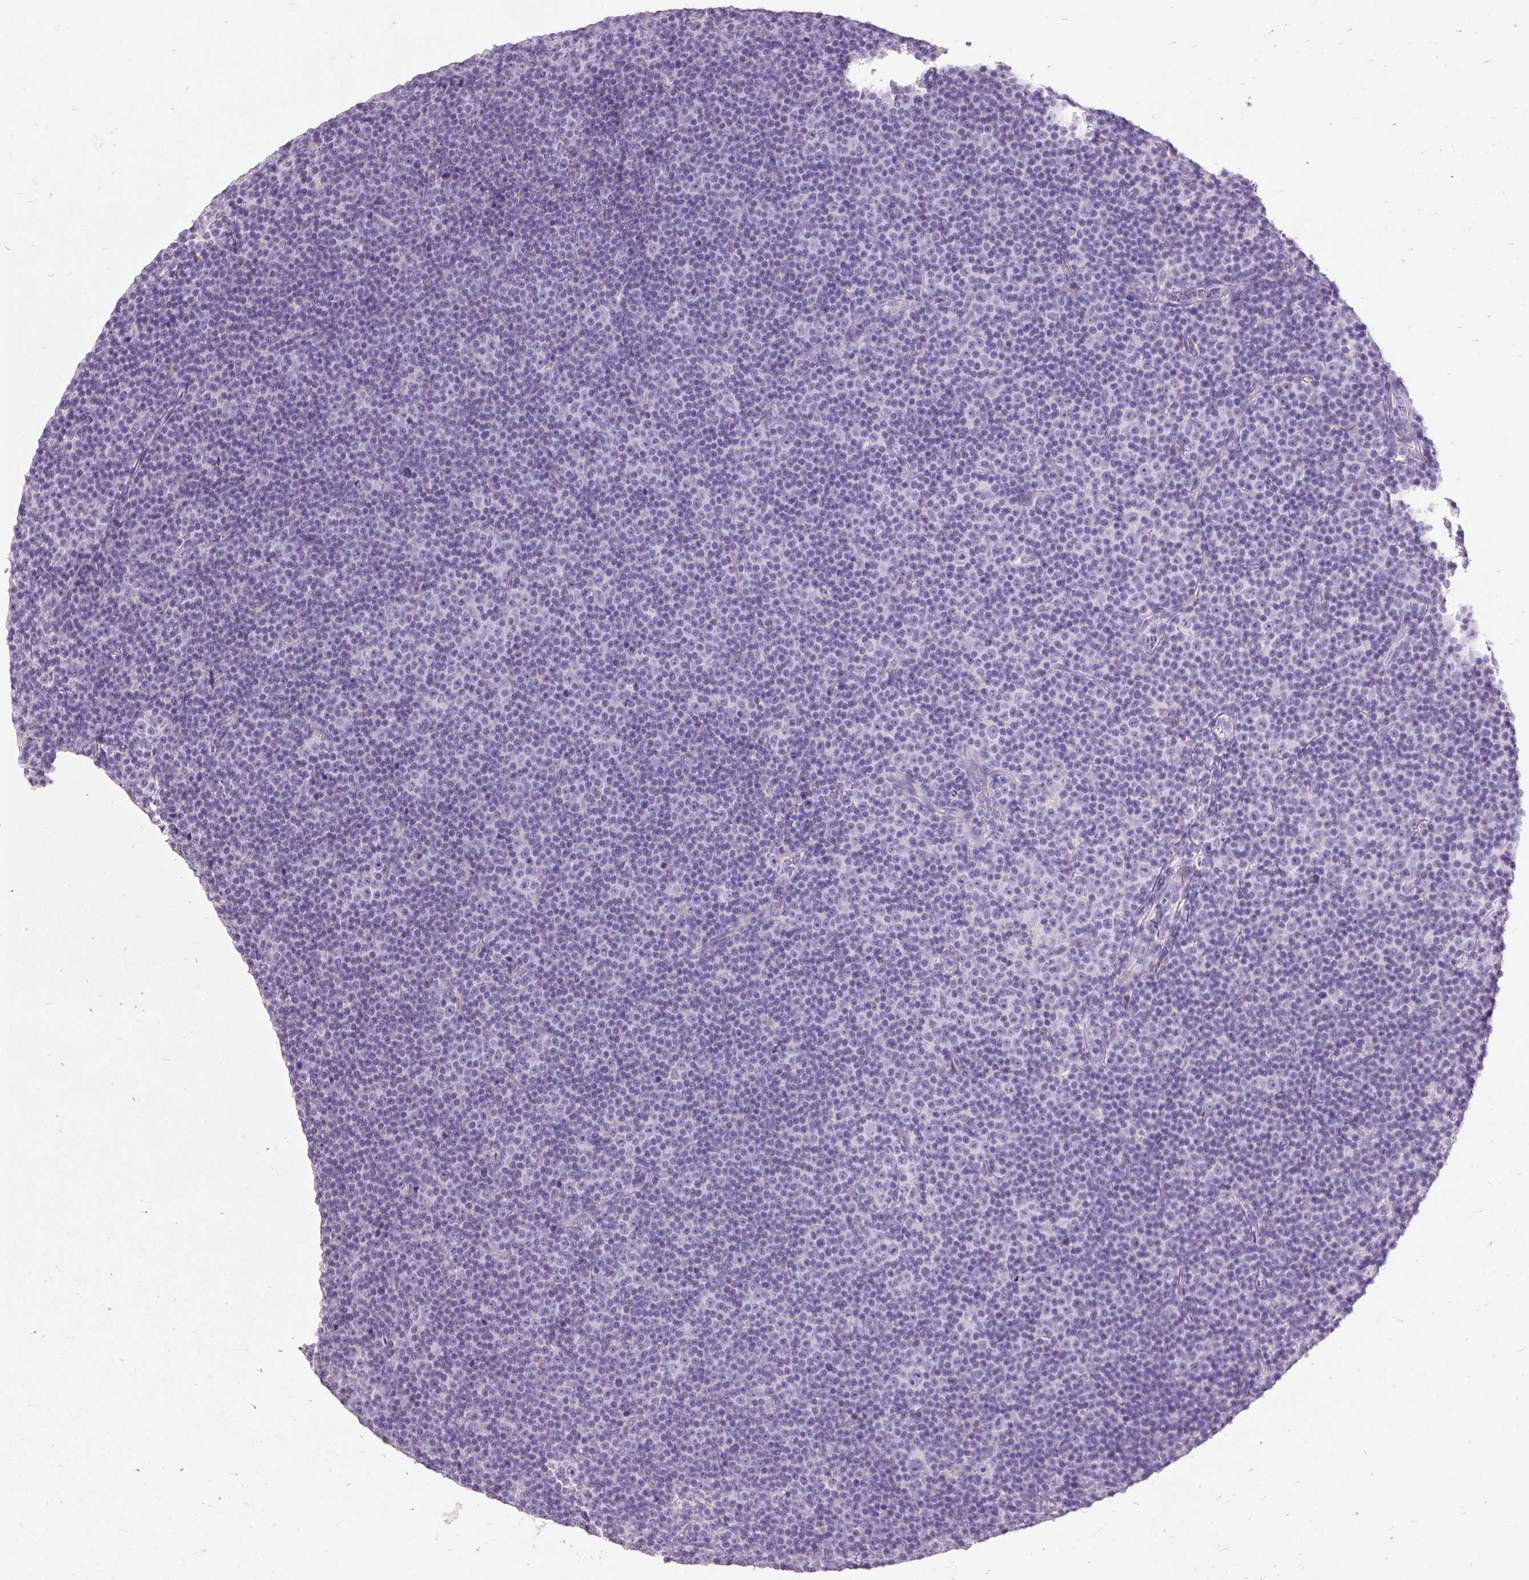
{"staining": {"intensity": "negative", "quantity": "none", "location": "none"}, "tissue": "lymphoma", "cell_type": "Tumor cells", "image_type": "cancer", "snomed": [{"axis": "morphology", "description": "Malignant lymphoma, non-Hodgkin's type, Low grade"}, {"axis": "topography", "description": "Lymph node"}], "caption": "DAB immunohistochemical staining of human lymphoma displays no significant expression in tumor cells.", "gene": "GBX1", "patient": {"sex": "female", "age": 67}}